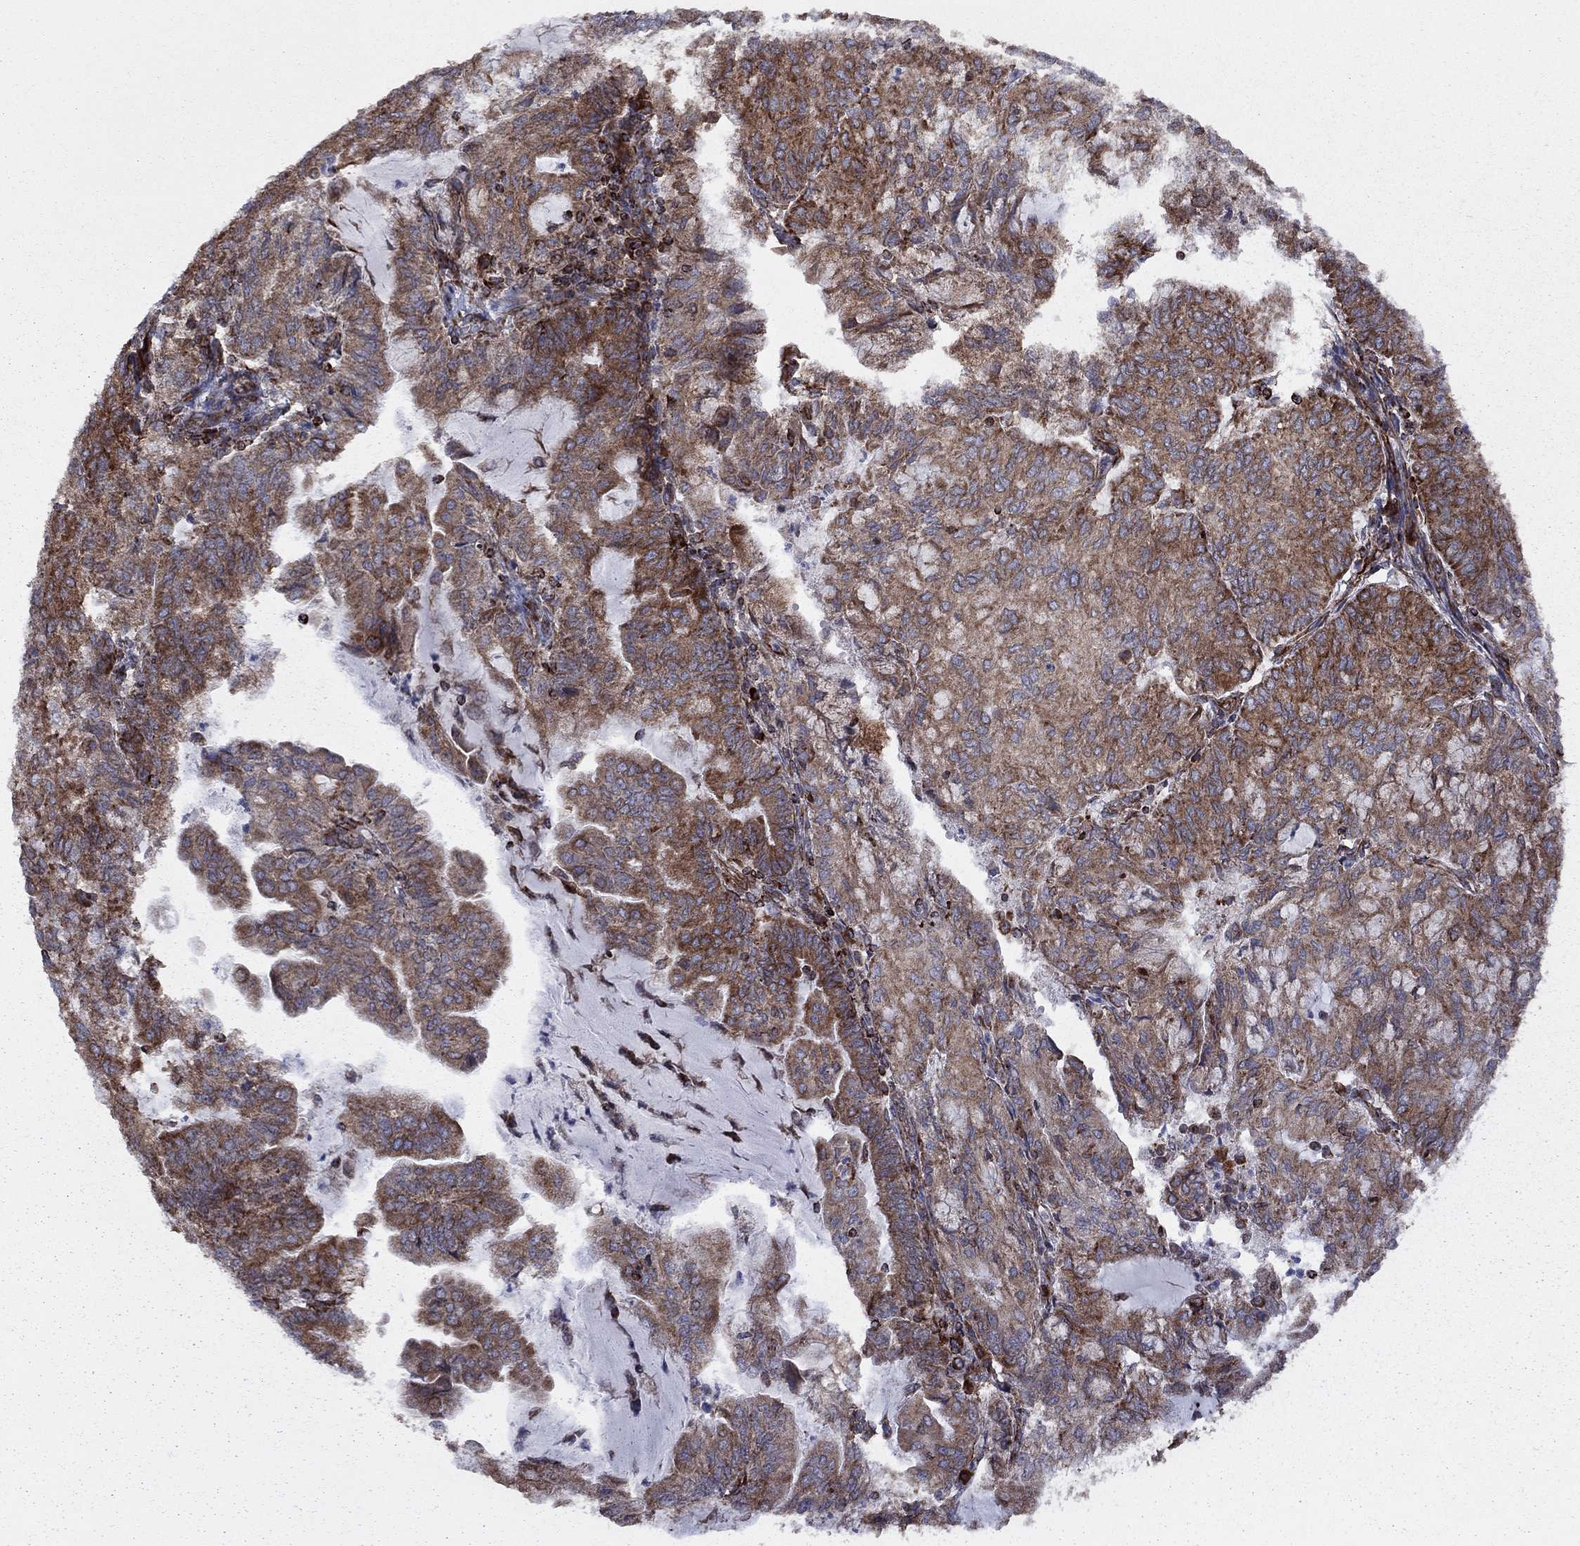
{"staining": {"intensity": "strong", "quantity": ">75%", "location": "cytoplasmic/membranous"}, "tissue": "endometrial cancer", "cell_type": "Tumor cells", "image_type": "cancer", "snomed": [{"axis": "morphology", "description": "Adenocarcinoma, NOS"}, {"axis": "topography", "description": "Endometrium"}], "caption": "Strong cytoplasmic/membranous staining for a protein is appreciated in approximately >75% of tumor cells of endometrial cancer using IHC.", "gene": "CLPTM1", "patient": {"sex": "female", "age": 82}}